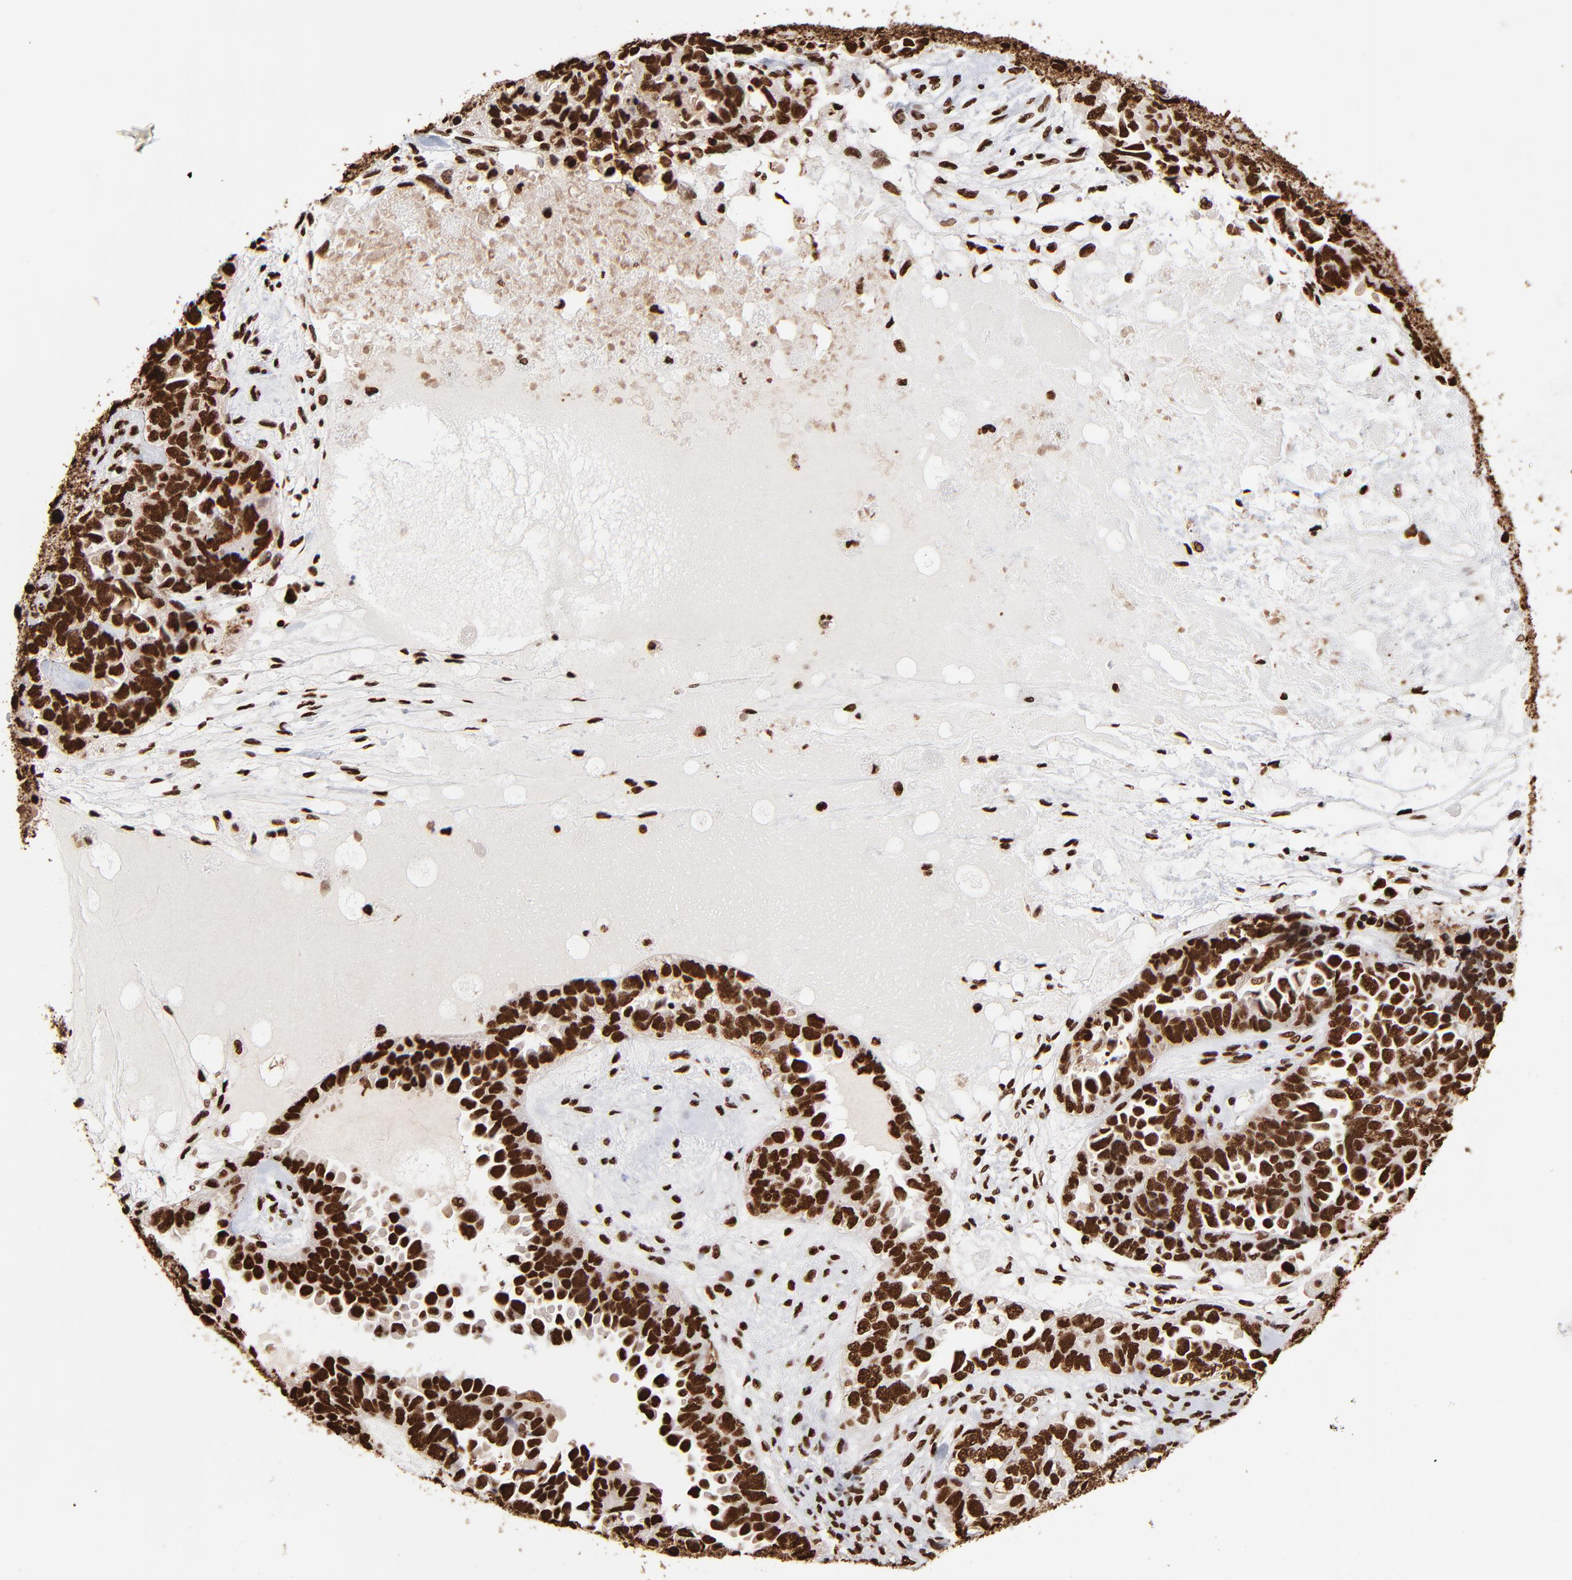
{"staining": {"intensity": "strong", "quantity": ">75%", "location": "nuclear"}, "tissue": "ovarian cancer", "cell_type": "Tumor cells", "image_type": "cancer", "snomed": [{"axis": "morphology", "description": "Cystadenocarcinoma, serous, NOS"}, {"axis": "topography", "description": "Ovary"}], "caption": "This is an image of IHC staining of ovarian serous cystadenocarcinoma, which shows strong staining in the nuclear of tumor cells.", "gene": "ZNF544", "patient": {"sex": "female", "age": 82}}